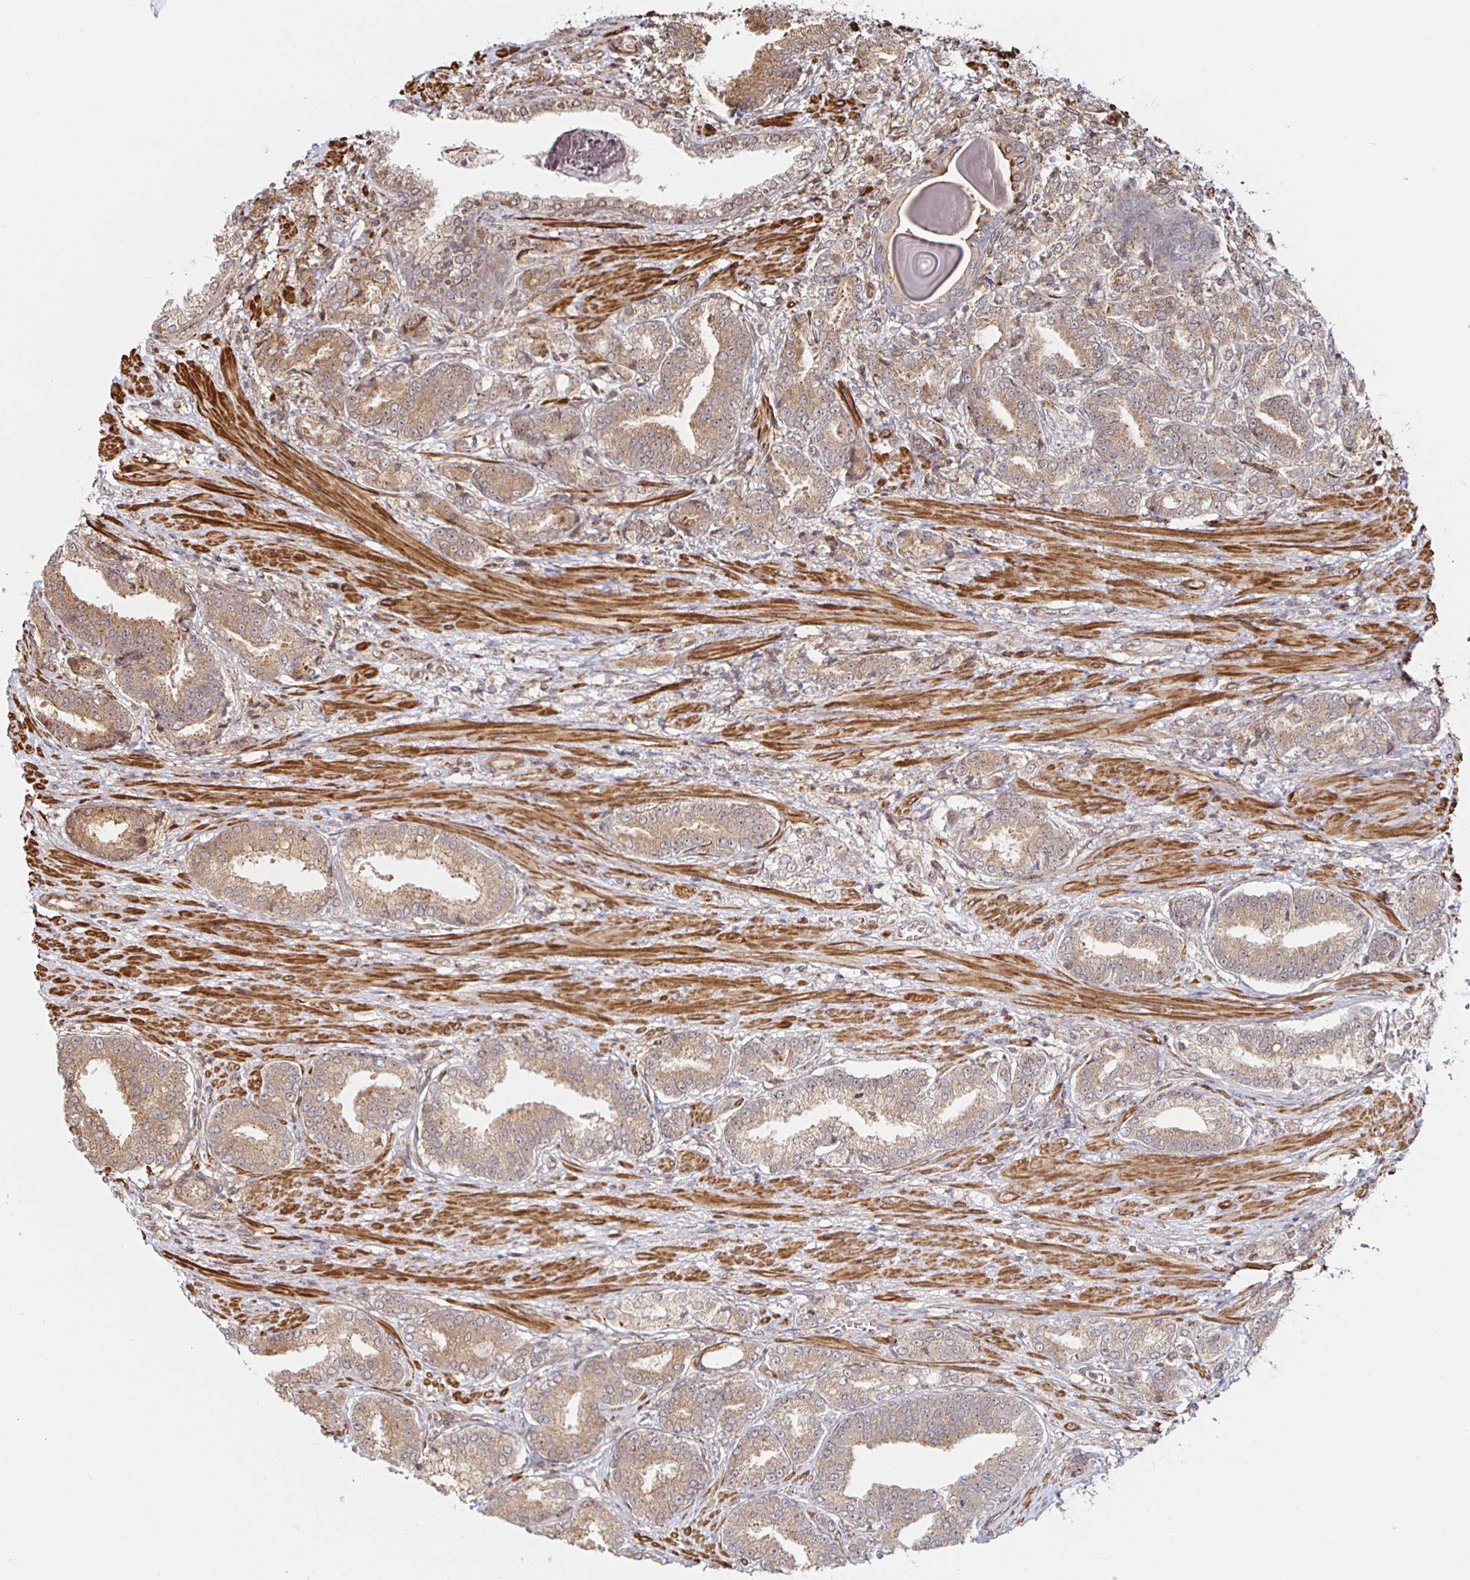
{"staining": {"intensity": "moderate", "quantity": ">75%", "location": "cytoplasmic/membranous"}, "tissue": "prostate cancer", "cell_type": "Tumor cells", "image_type": "cancer", "snomed": [{"axis": "morphology", "description": "Adenocarcinoma, High grade"}, {"axis": "topography", "description": "Prostate and seminal vesicle, NOS"}], "caption": "Protein expression analysis of prostate cancer (high-grade adenocarcinoma) exhibits moderate cytoplasmic/membranous positivity in about >75% of tumor cells.", "gene": "STRAP", "patient": {"sex": "male", "age": 61}}